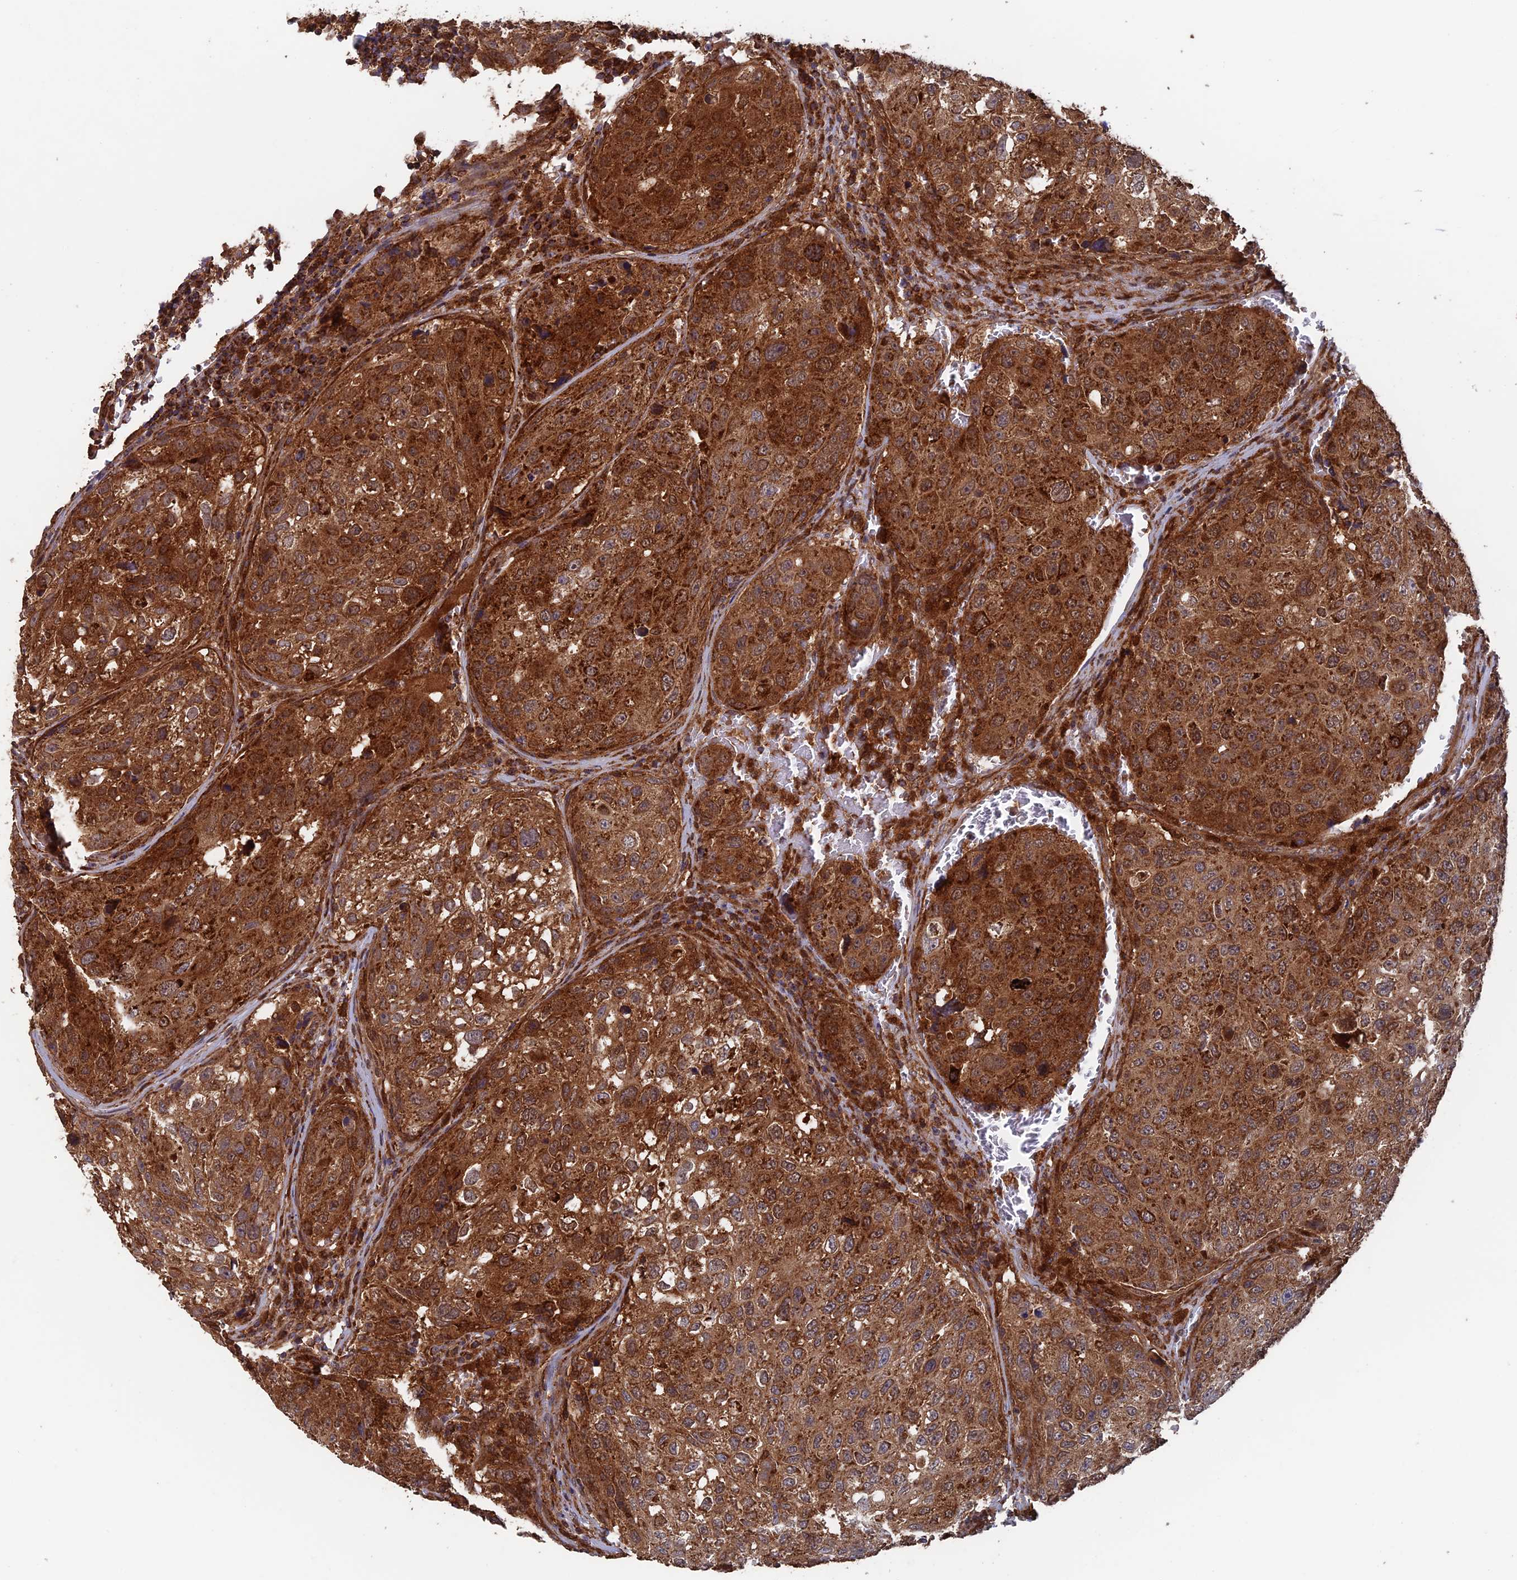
{"staining": {"intensity": "strong", "quantity": ">75%", "location": "cytoplasmic/membranous"}, "tissue": "urothelial cancer", "cell_type": "Tumor cells", "image_type": "cancer", "snomed": [{"axis": "morphology", "description": "Urothelial carcinoma, High grade"}, {"axis": "topography", "description": "Lymph node"}, {"axis": "topography", "description": "Urinary bladder"}], "caption": "Immunohistochemistry (IHC) of urothelial cancer displays high levels of strong cytoplasmic/membranous positivity in approximately >75% of tumor cells.", "gene": "DTYMK", "patient": {"sex": "male", "age": 51}}